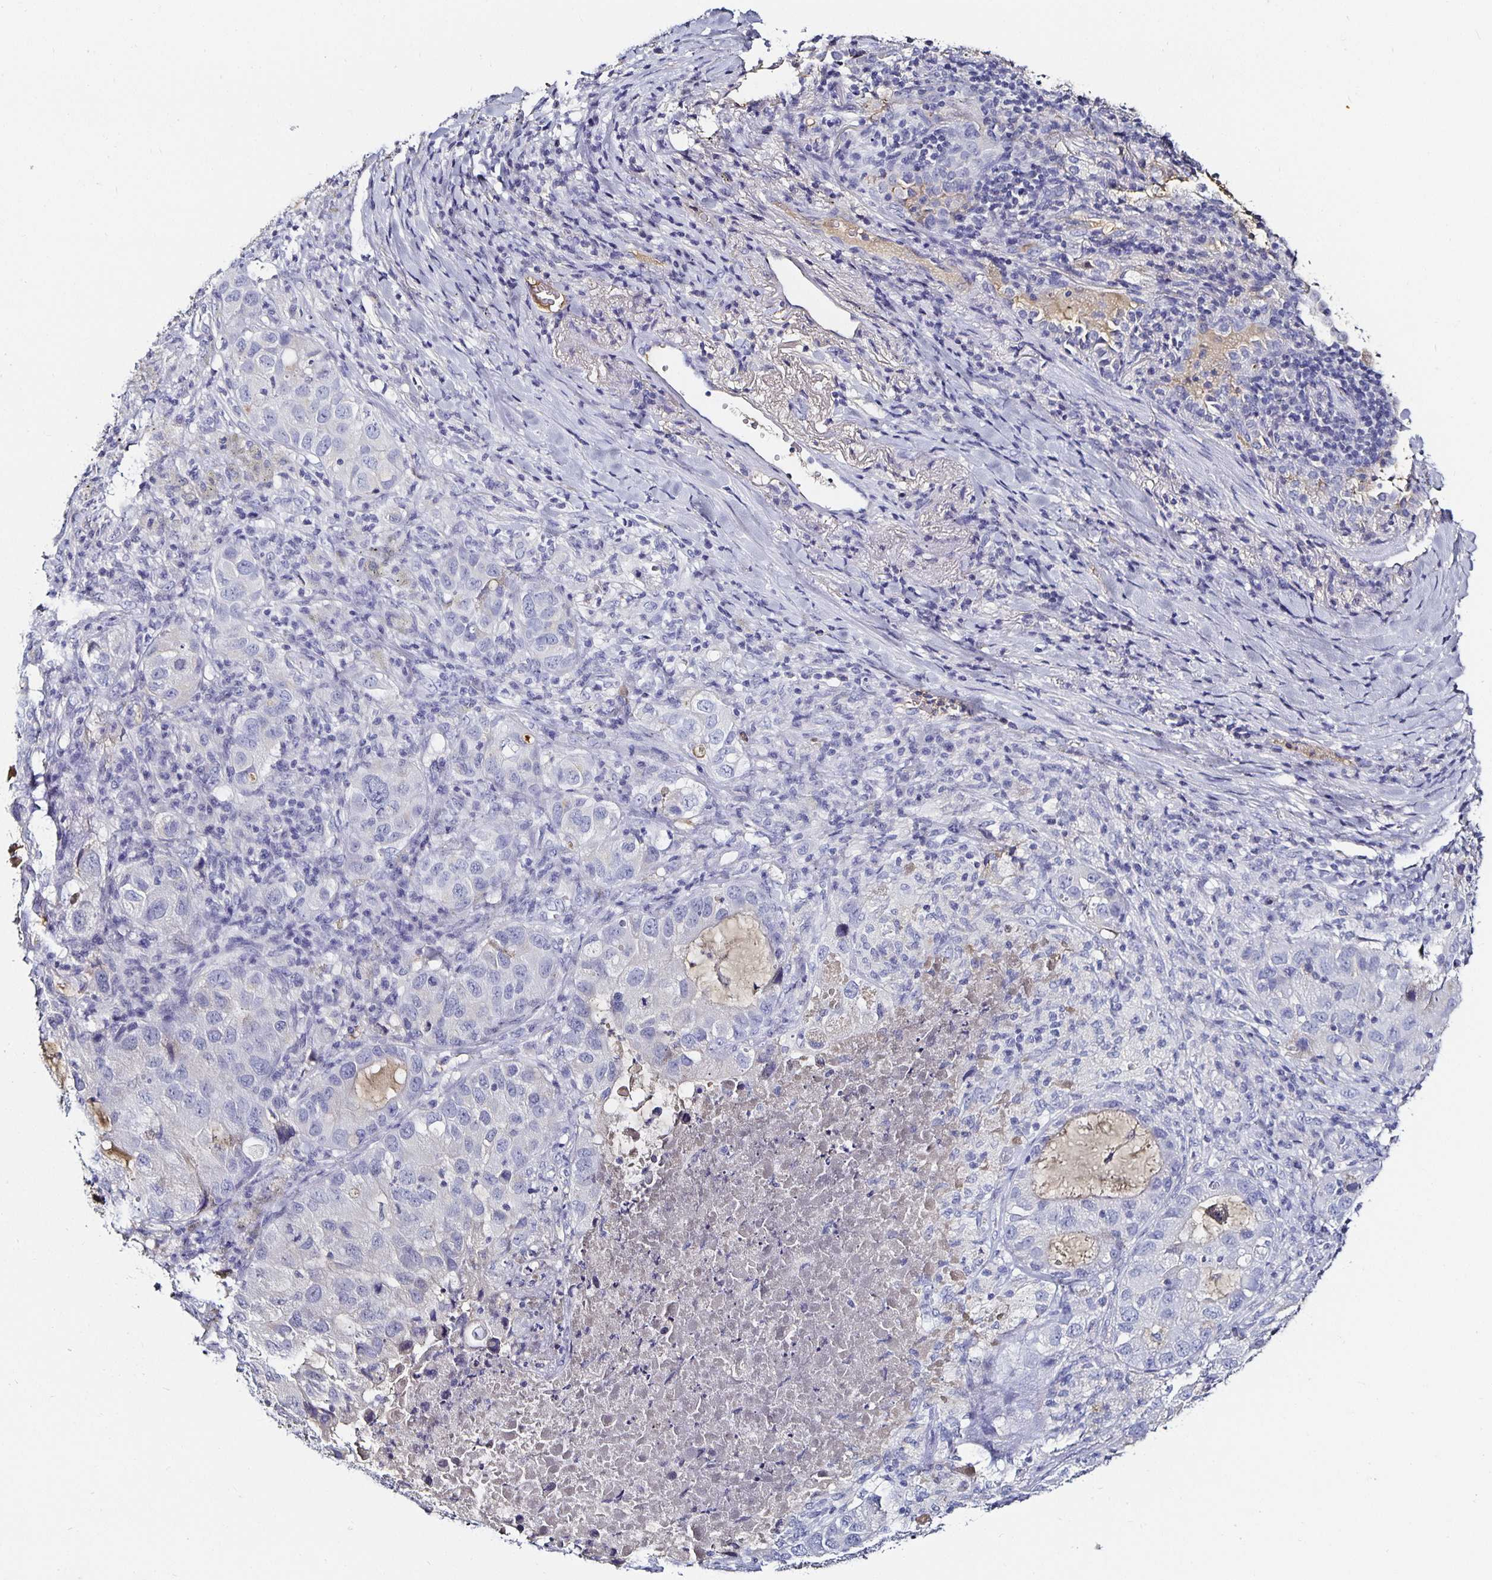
{"staining": {"intensity": "negative", "quantity": "none", "location": "none"}, "tissue": "lung cancer", "cell_type": "Tumor cells", "image_type": "cancer", "snomed": [{"axis": "morphology", "description": "Normal morphology"}, {"axis": "morphology", "description": "Adenocarcinoma, NOS"}, {"axis": "topography", "description": "Lymph node"}, {"axis": "topography", "description": "Lung"}], "caption": "Adenocarcinoma (lung) was stained to show a protein in brown. There is no significant positivity in tumor cells.", "gene": "TTR", "patient": {"sex": "female", "age": 51}}